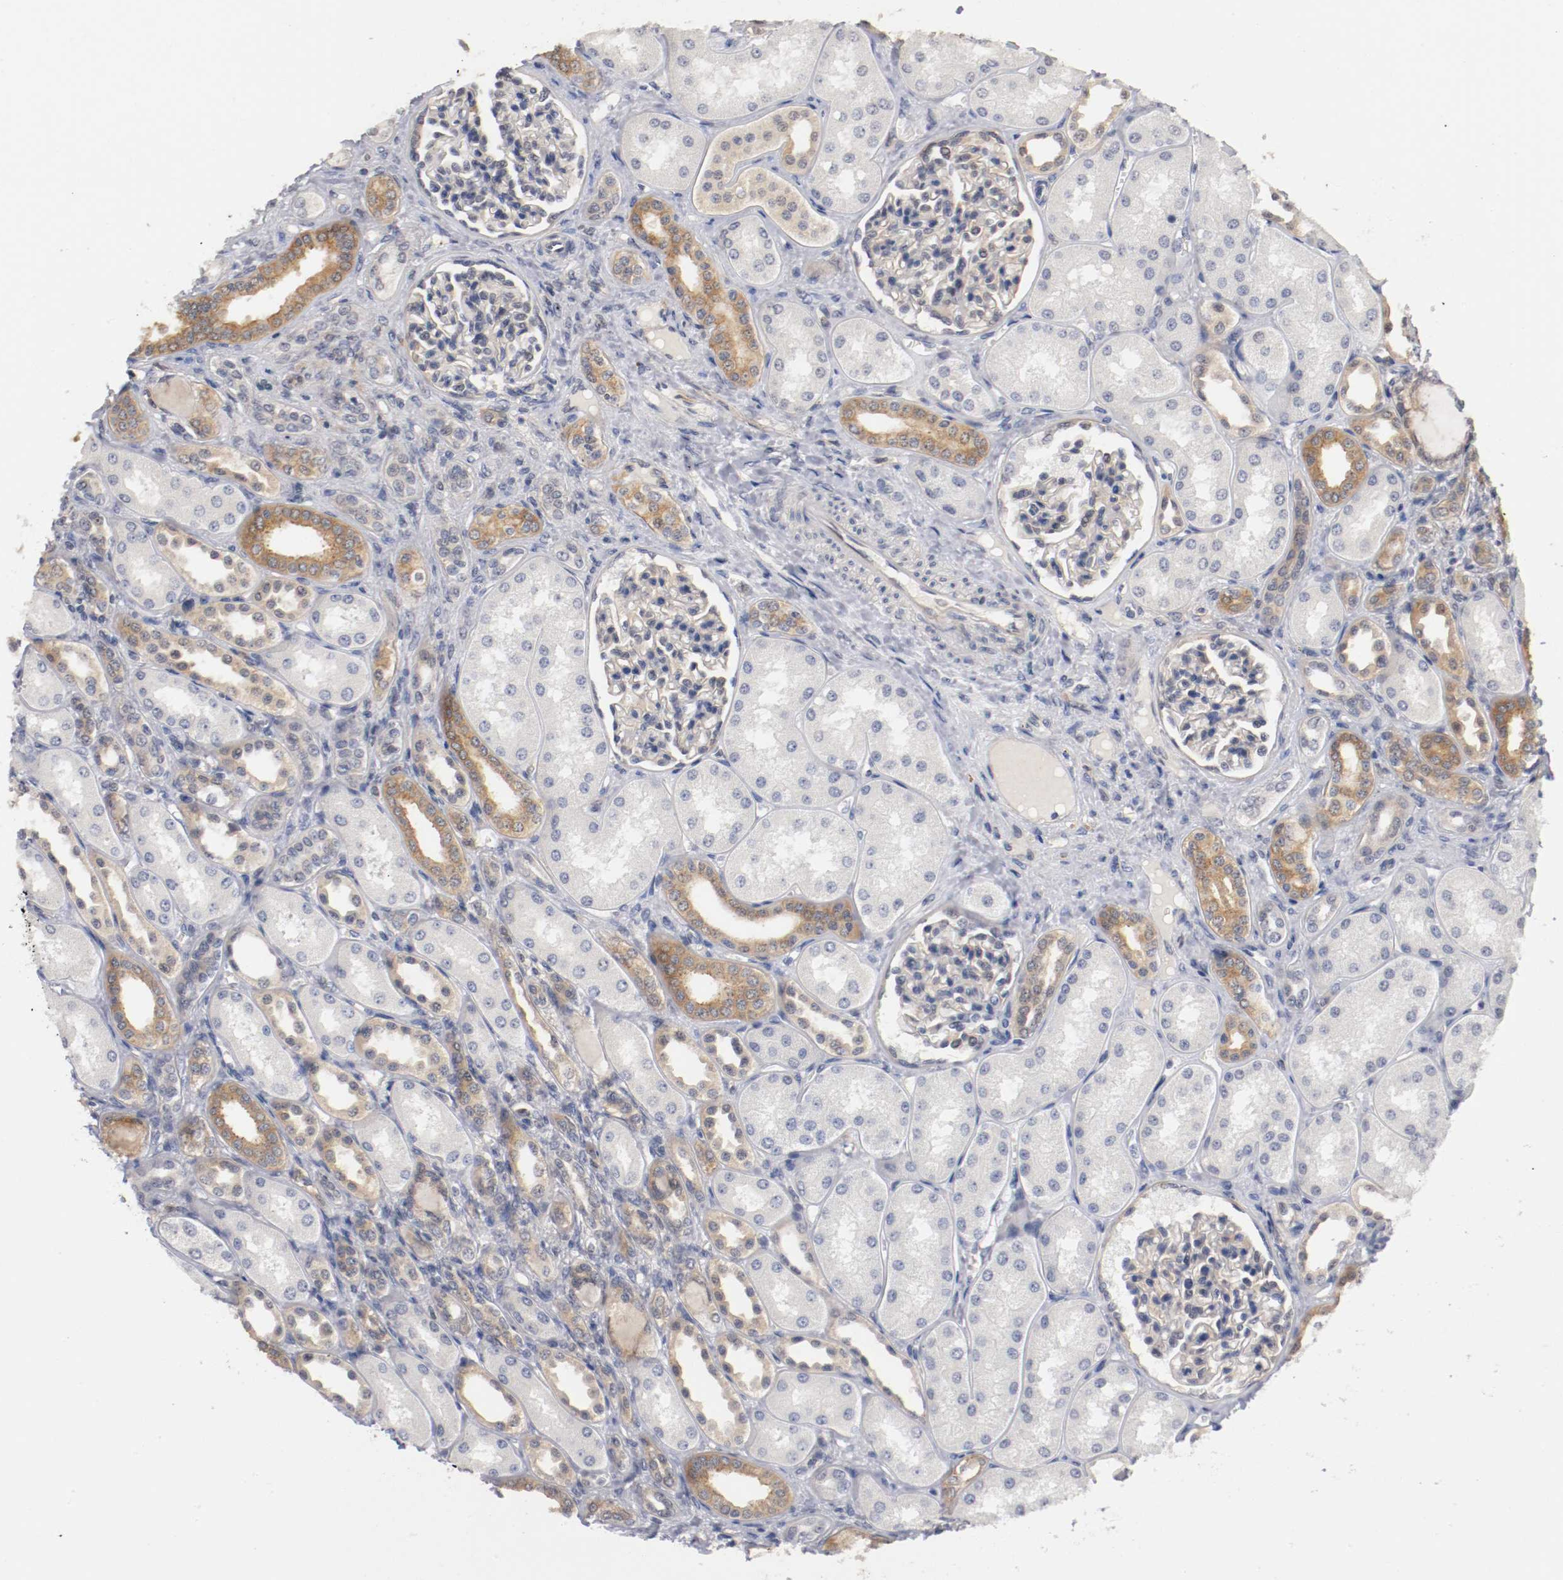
{"staining": {"intensity": "weak", "quantity": "<25%", "location": "cytoplasmic/membranous"}, "tissue": "kidney", "cell_type": "Cells in glomeruli", "image_type": "normal", "snomed": [{"axis": "morphology", "description": "Normal tissue, NOS"}, {"axis": "topography", "description": "Kidney"}], "caption": "IHC histopathology image of normal human kidney stained for a protein (brown), which shows no positivity in cells in glomeruli.", "gene": "RBM23", "patient": {"sex": "male", "age": 7}}